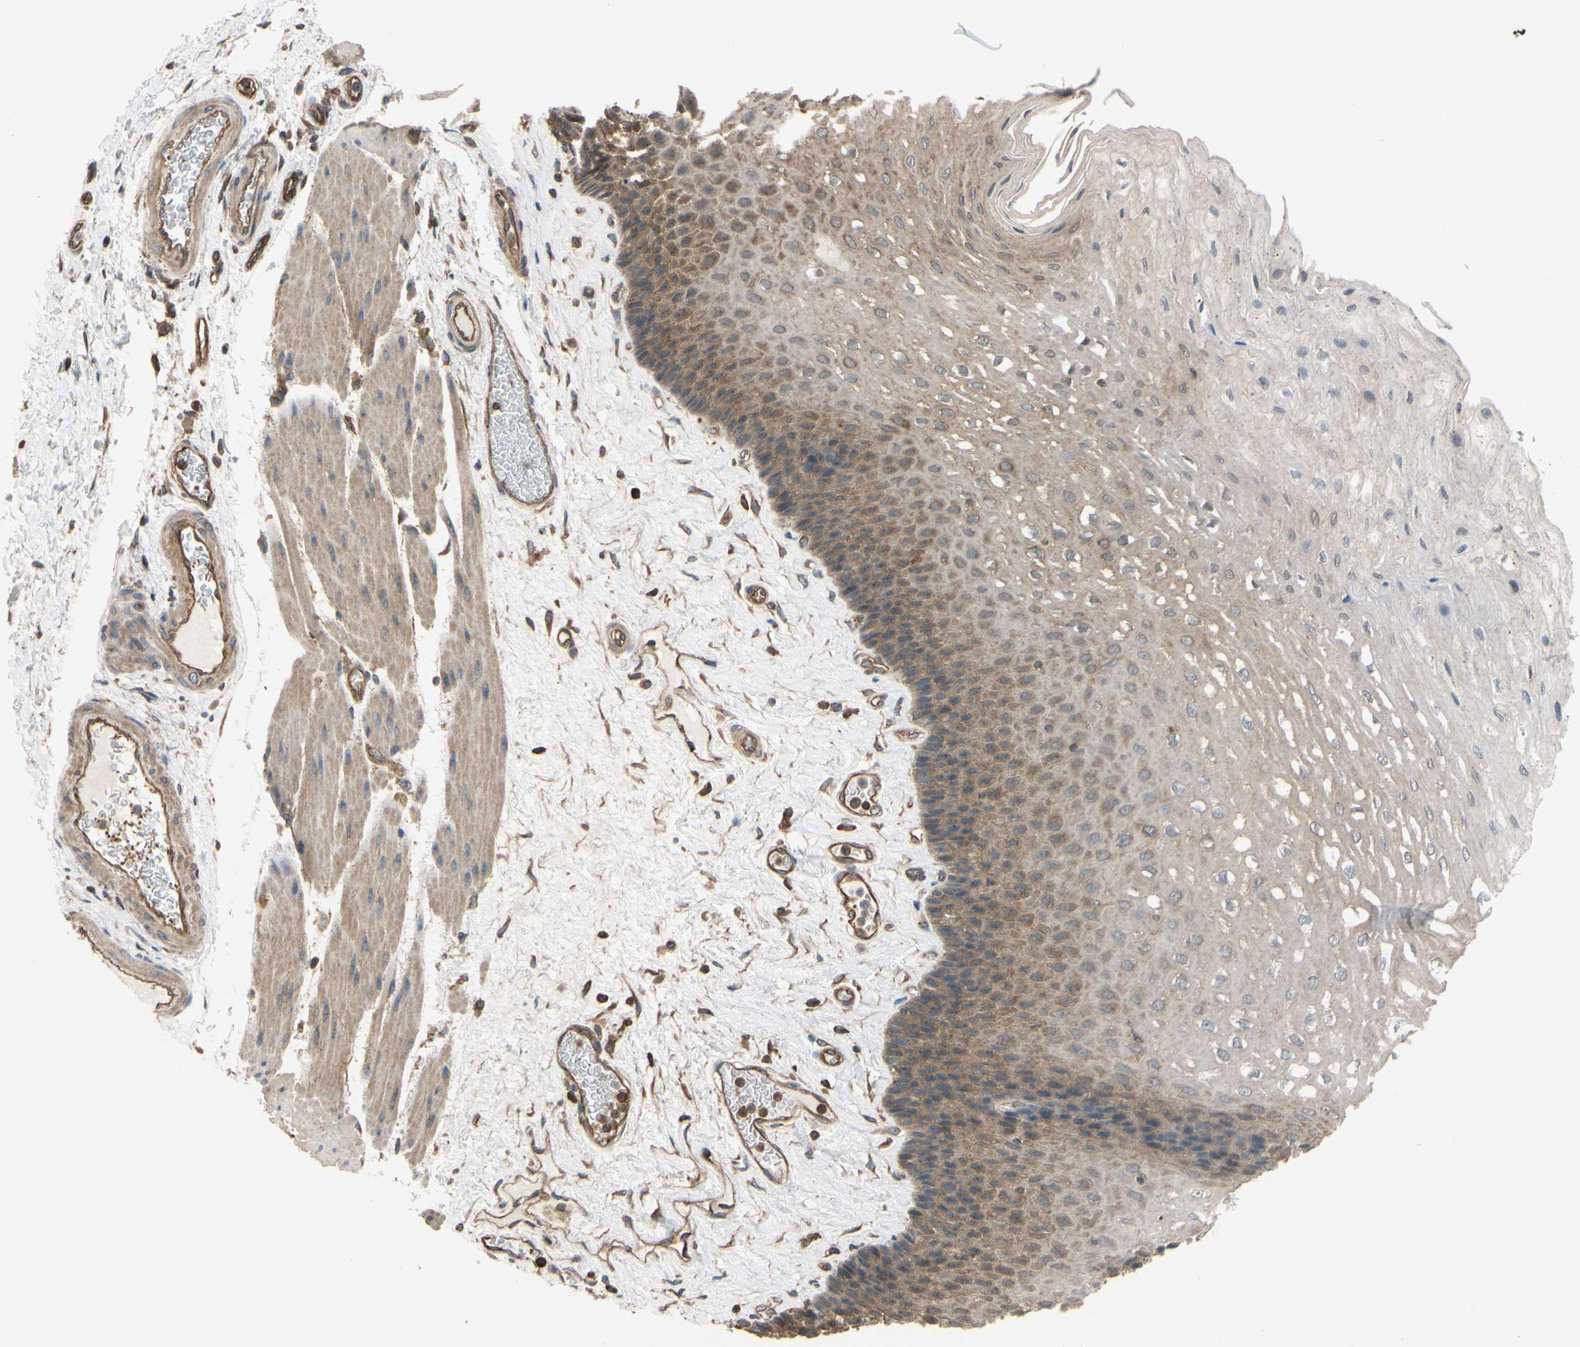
{"staining": {"intensity": "moderate", "quantity": "25%-75%", "location": "cytoplasmic/membranous"}, "tissue": "esophagus", "cell_type": "Squamous epithelial cells", "image_type": "normal", "snomed": [{"axis": "morphology", "description": "Normal tissue, NOS"}, {"axis": "topography", "description": "Esophagus"}], "caption": "Brown immunohistochemical staining in benign human esophagus displays moderate cytoplasmic/membranous staining in about 25%-75% of squamous epithelial cells.", "gene": "EPS15", "patient": {"sex": "female", "age": 72}}